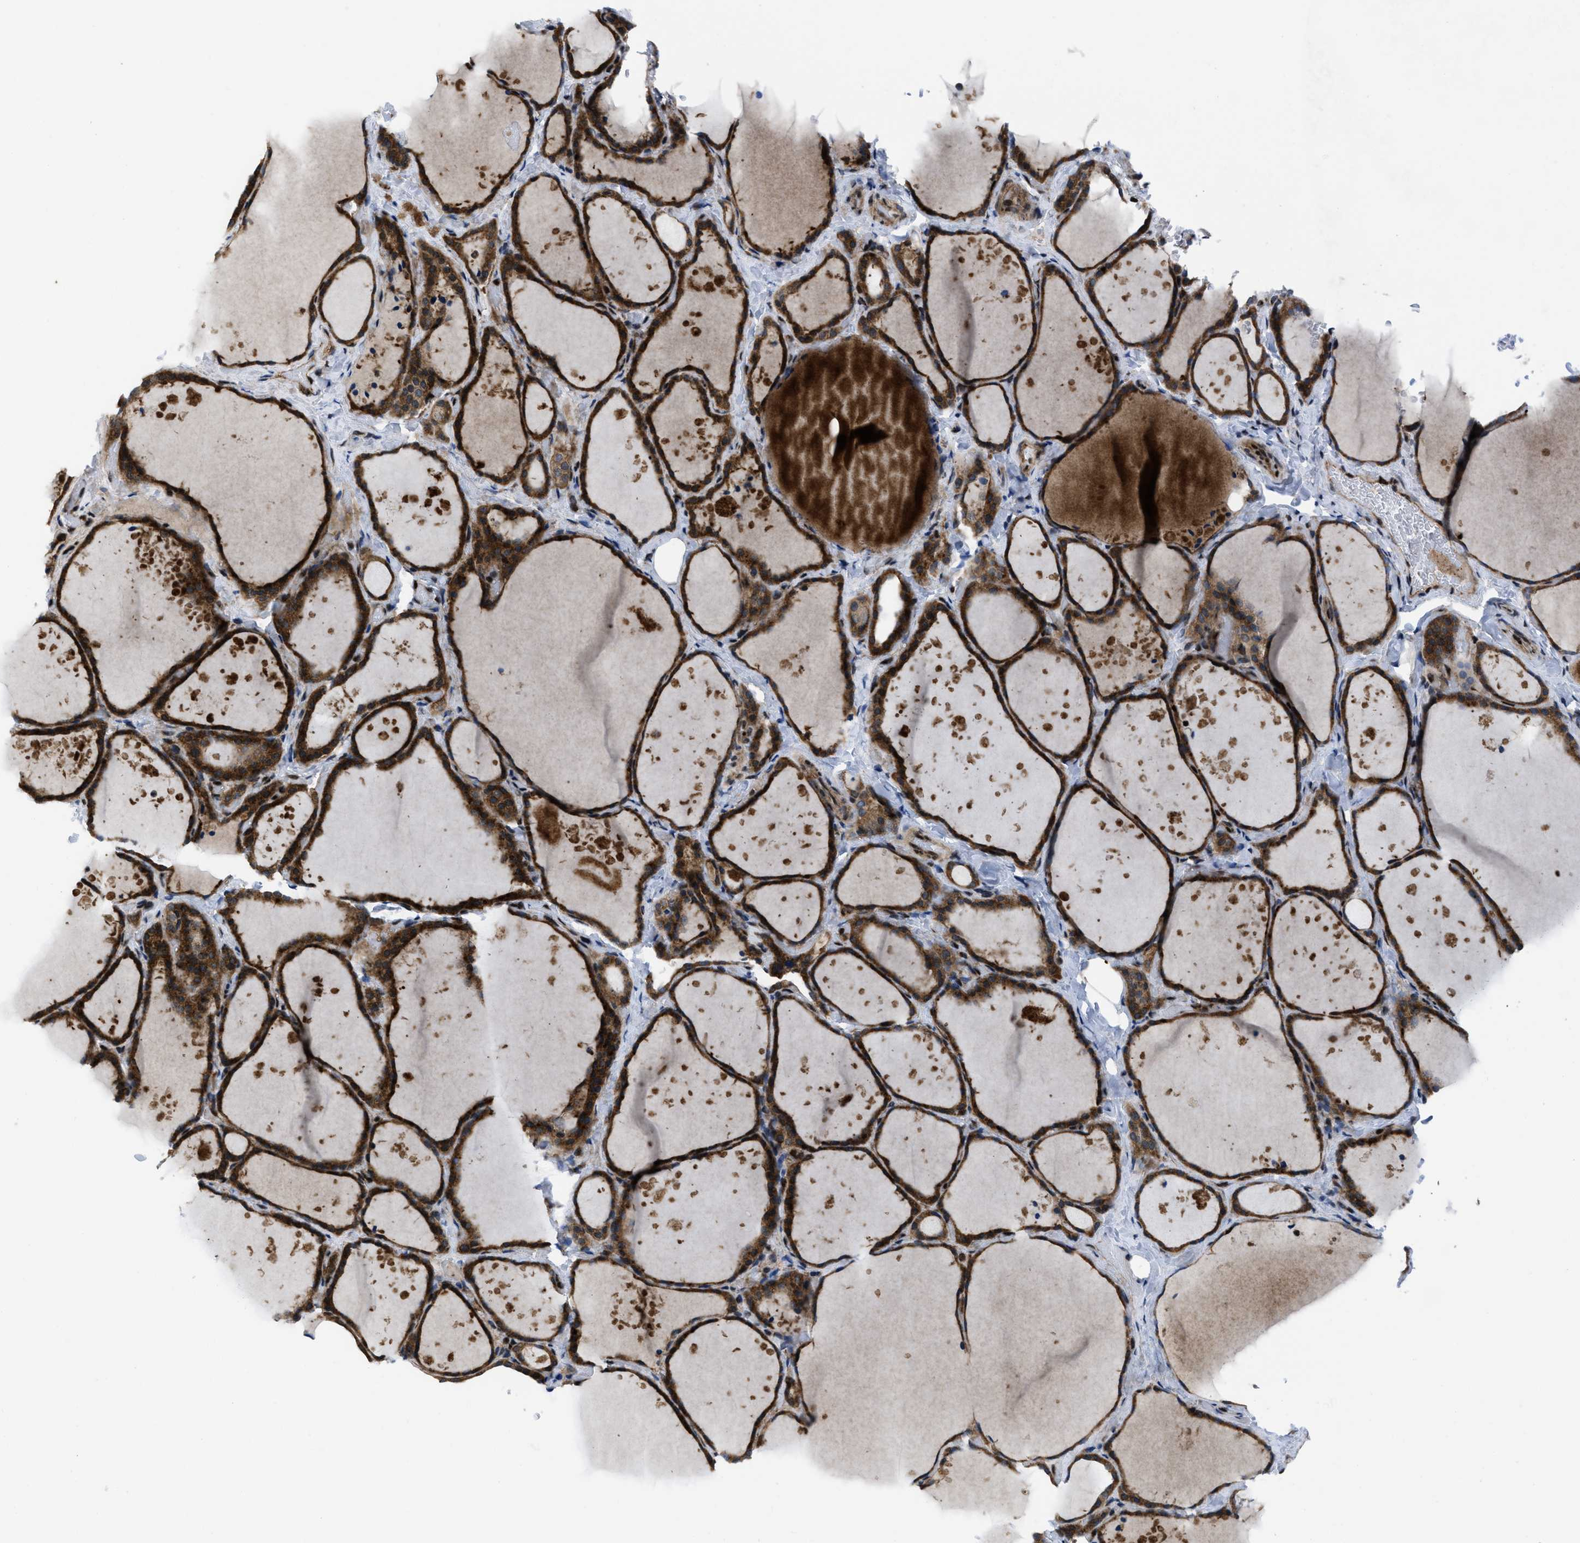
{"staining": {"intensity": "strong", "quantity": ">75%", "location": "cytoplasmic/membranous"}, "tissue": "thyroid gland", "cell_type": "Glandular cells", "image_type": "normal", "snomed": [{"axis": "morphology", "description": "Normal tissue, NOS"}, {"axis": "topography", "description": "Thyroid gland"}], "caption": "IHC histopathology image of benign thyroid gland stained for a protein (brown), which displays high levels of strong cytoplasmic/membranous positivity in approximately >75% of glandular cells.", "gene": "PPP2CB", "patient": {"sex": "female", "age": 44}}